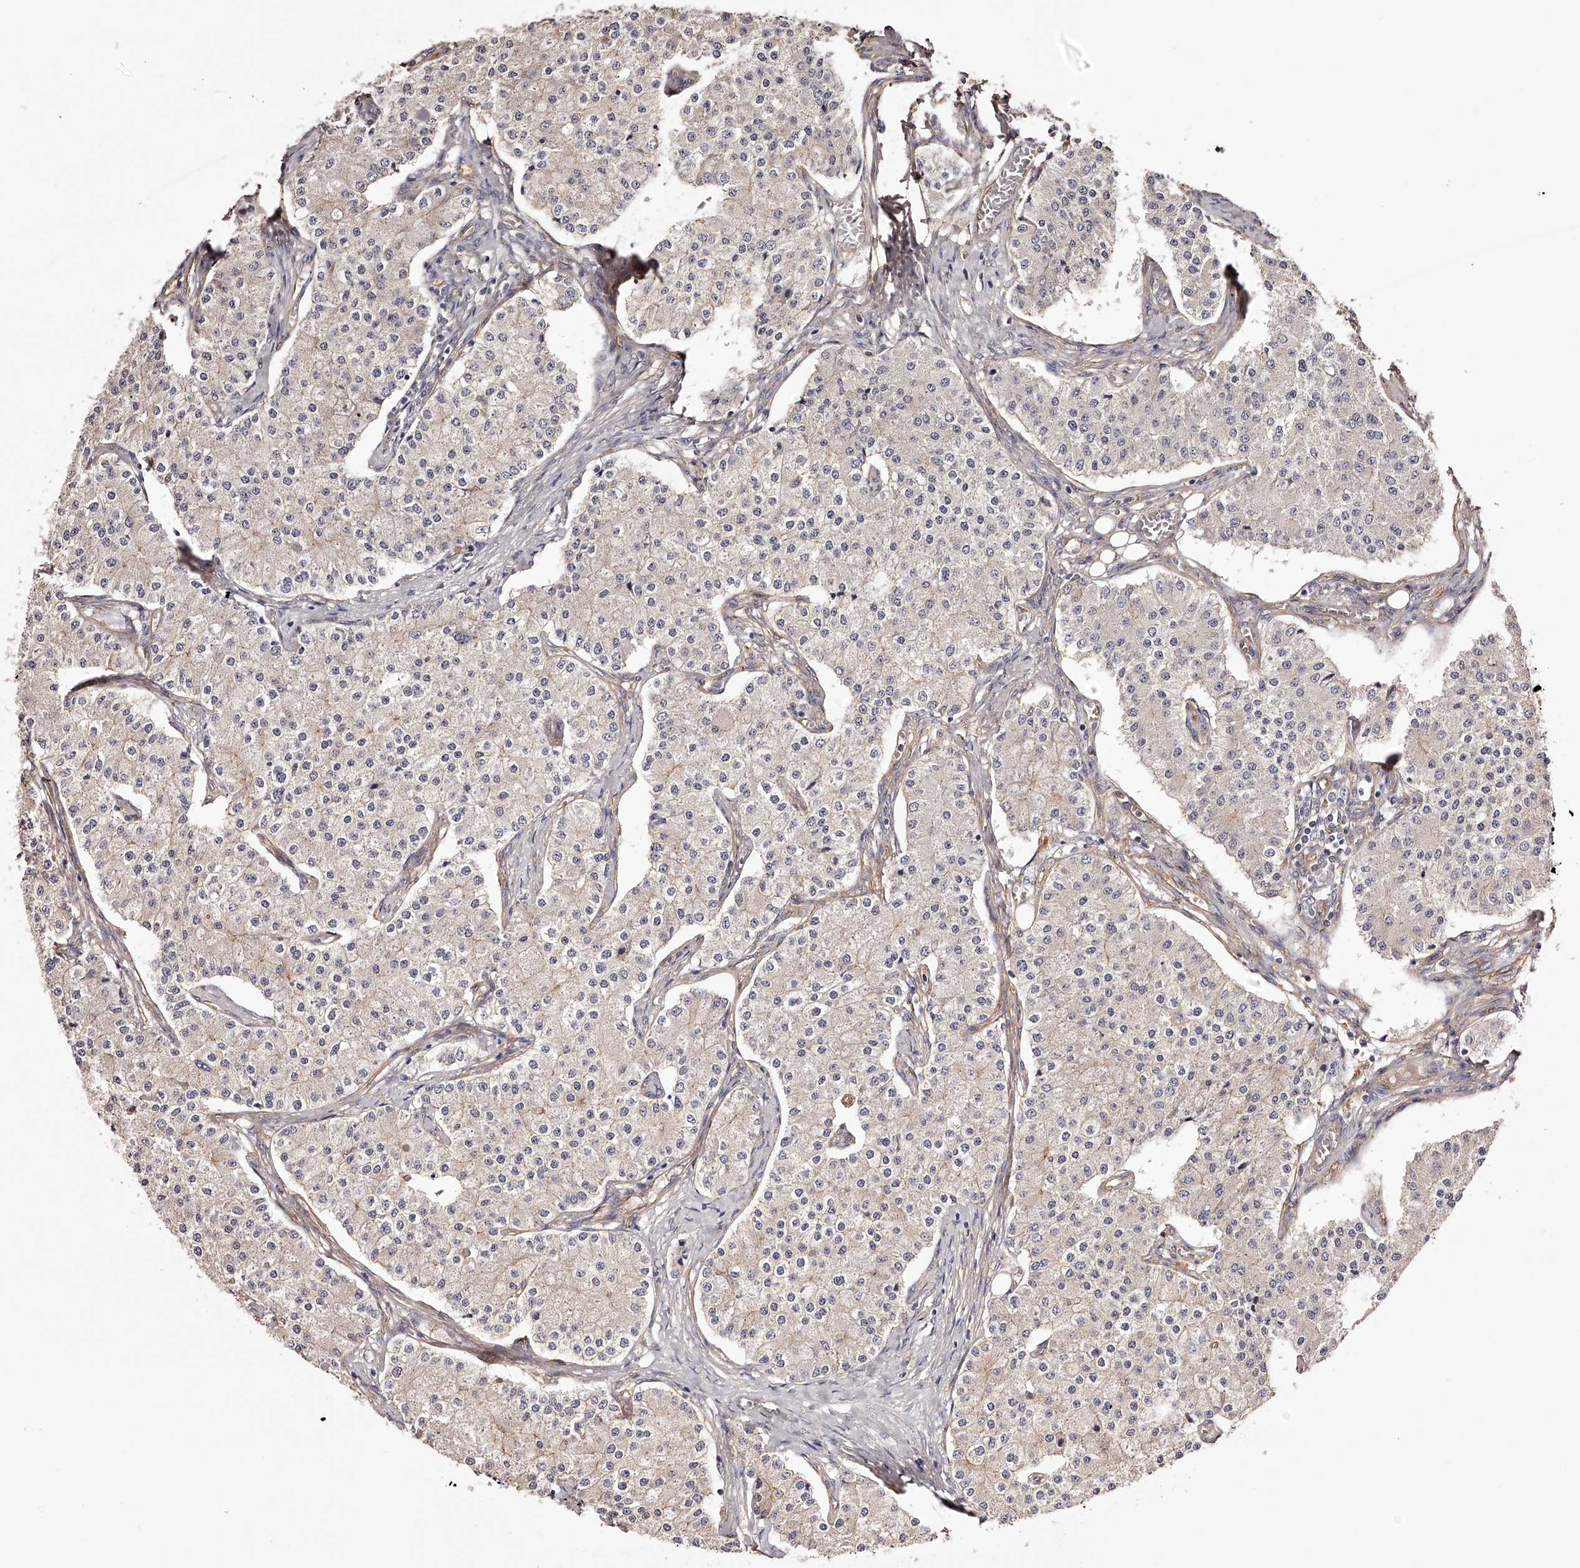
{"staining": {"intensity": "negative", "quantity": "none", "location": "none"}, "tissue": "carcinoid", "cell_type": "Tumor cells", "image_type": "cancer", "snomed": [{"axis": "morphology", "description": "Carcinoid, malignant, NOS"}, {"axis": "topography", "description": "Colon"}], "caption": "Human carcinoid stained for a protein using immunohistochemistry (IHC) displays no staining in tumor cells.", "gene": "LTV1", "patient": {"sex": "female", "age": 52}}